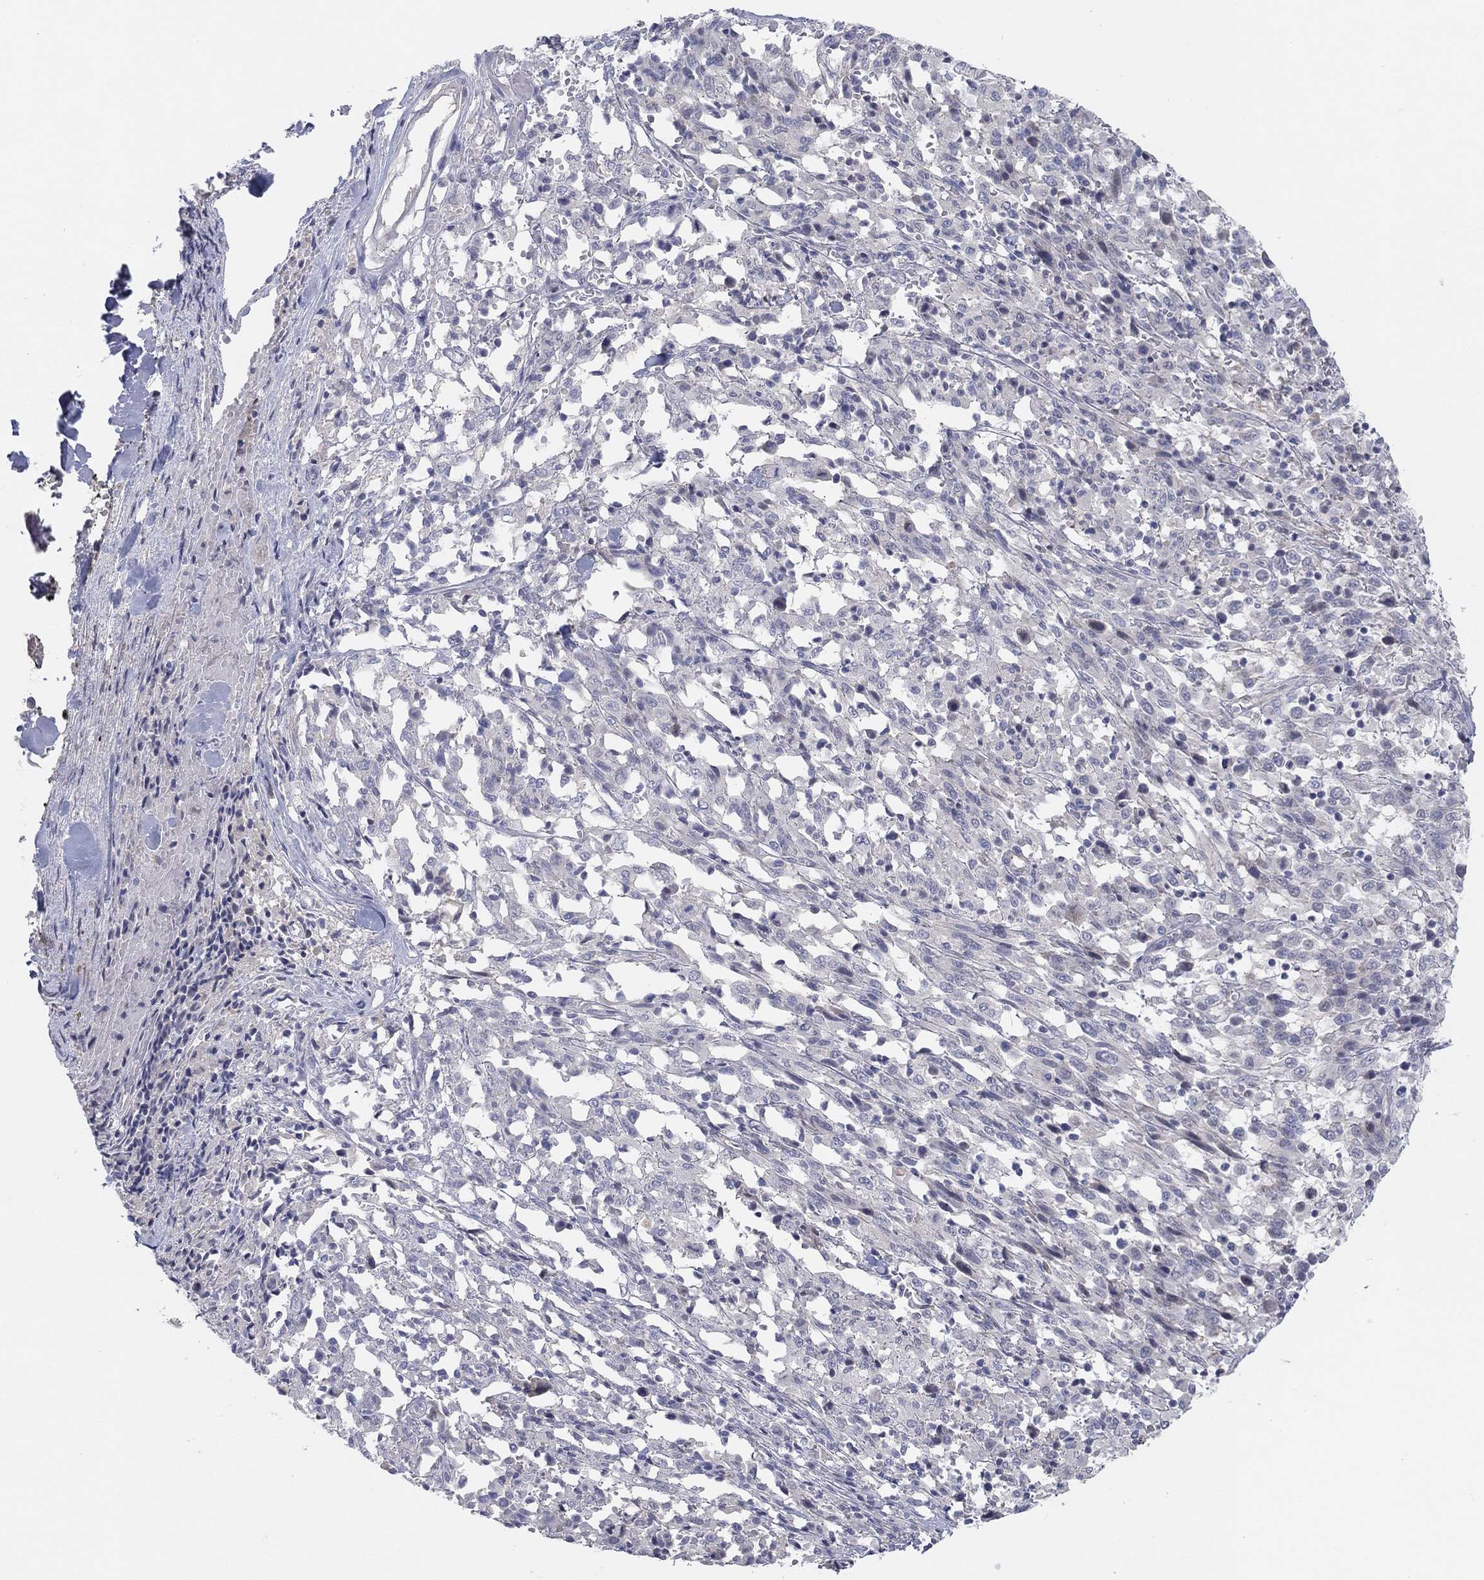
{"staining": {"intensity": "negative", "quantity": "none", "location": "none"}, "tissue": "melanoma", "cell_type": "Tumor cells", "image_type": "cancer", "snomed": [{"axis": "morphology", "description": "Malignant melanoma, NOS"}, {"axis": "topography", "description": "Skin"}], "caption": "Protein analysis of melanoma exhibits no significant expression in tumor cells.", "gene": "AMN1", "patient": {"sex": "female", "age": 91}}